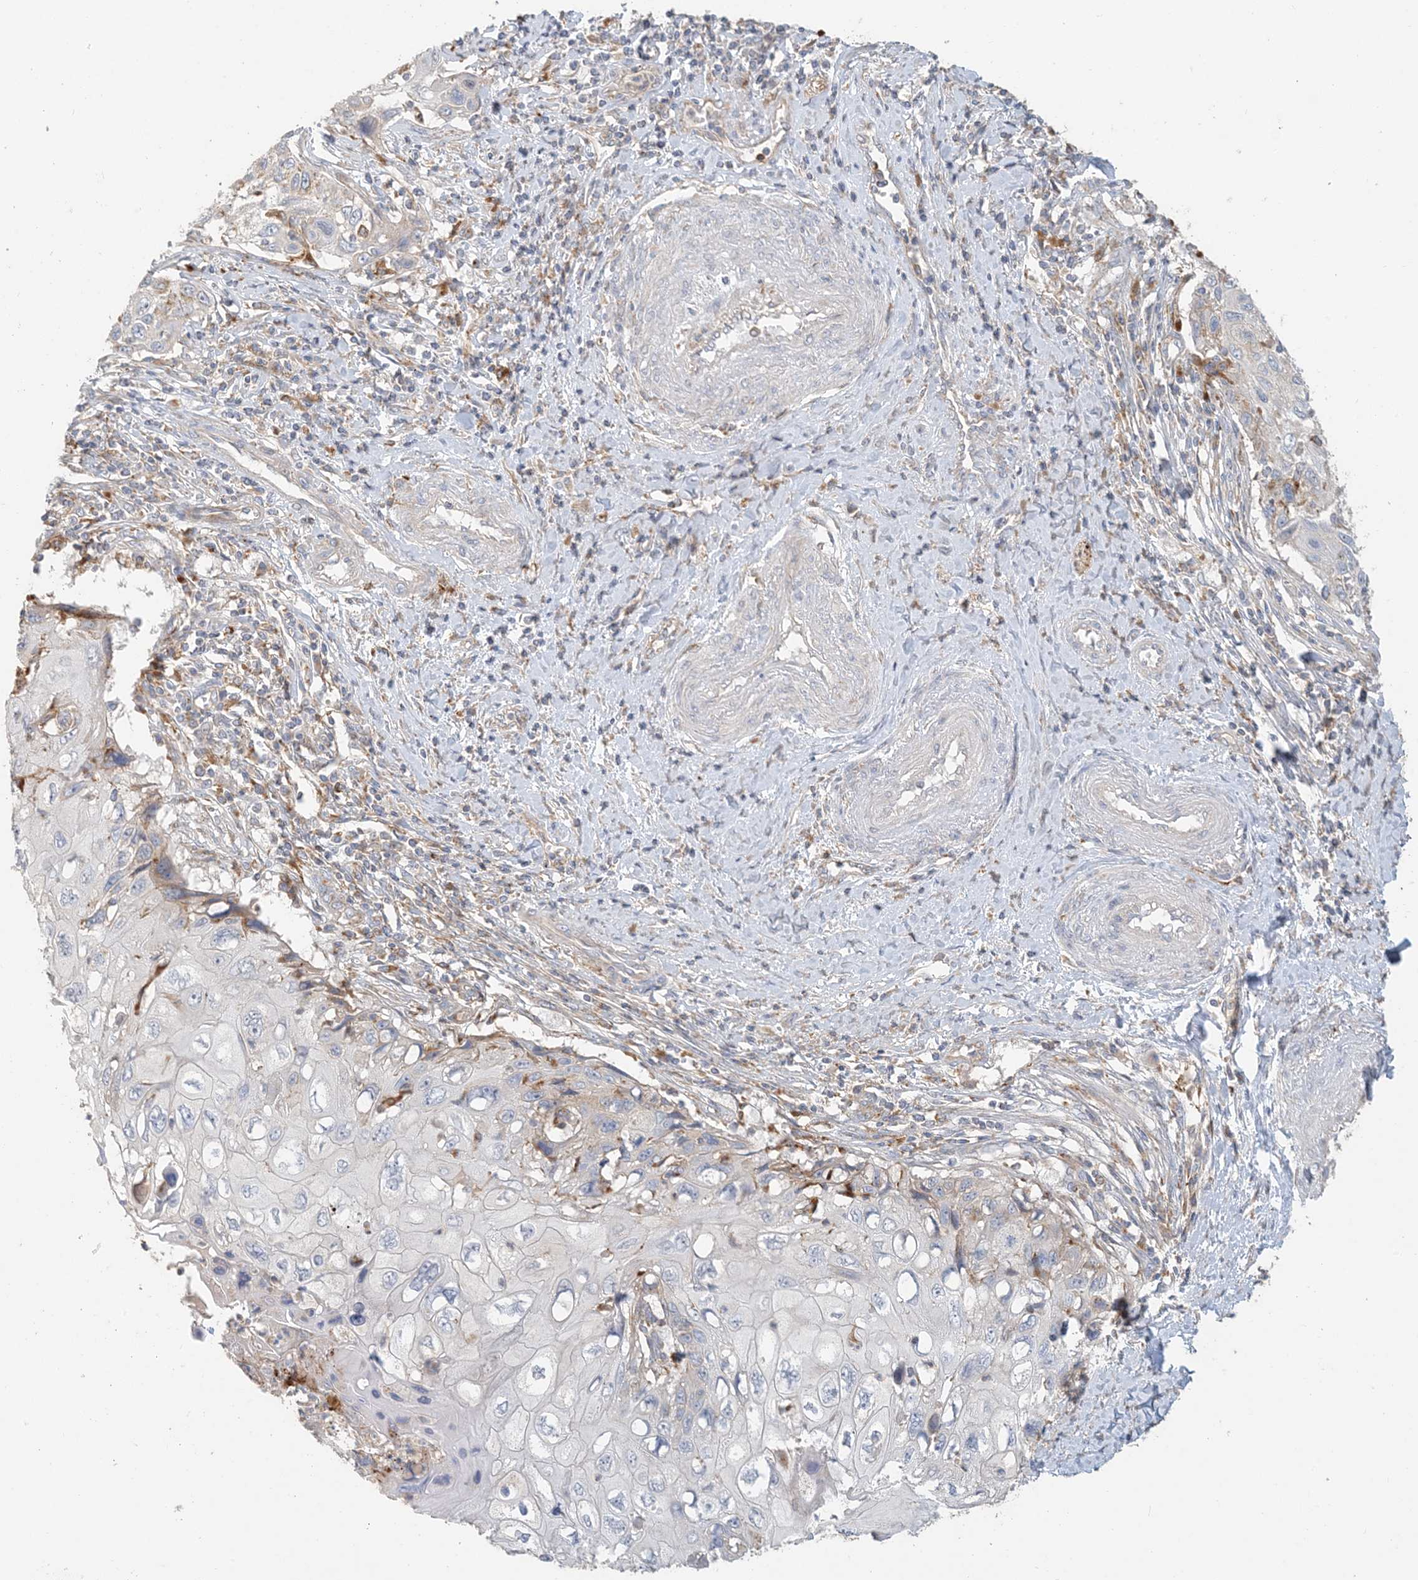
{"staining": {"intensity": "negative", "quantity": "none", "location": "none"}, "tissue": "cervical cancer", "cell_type": "Tumor cells", "image_type": "cancer", "snomed": [{"axis": "morphology", "description": "Squamous cell carcinoma, NOS"}, {"axis": "topography", "description": "Cervix"}], "caption": "There is no significant positivity in tumor cells of cervical squamous cell carcinoma. (Stains: DAB (3,3'-diaminobenzidine) IHC with hematoxylin counter stain, Microscopy: brightfield microscopy at high magnification).", "gene": "SPPL2A", "patient": {"sex": "female", "age": 70}}